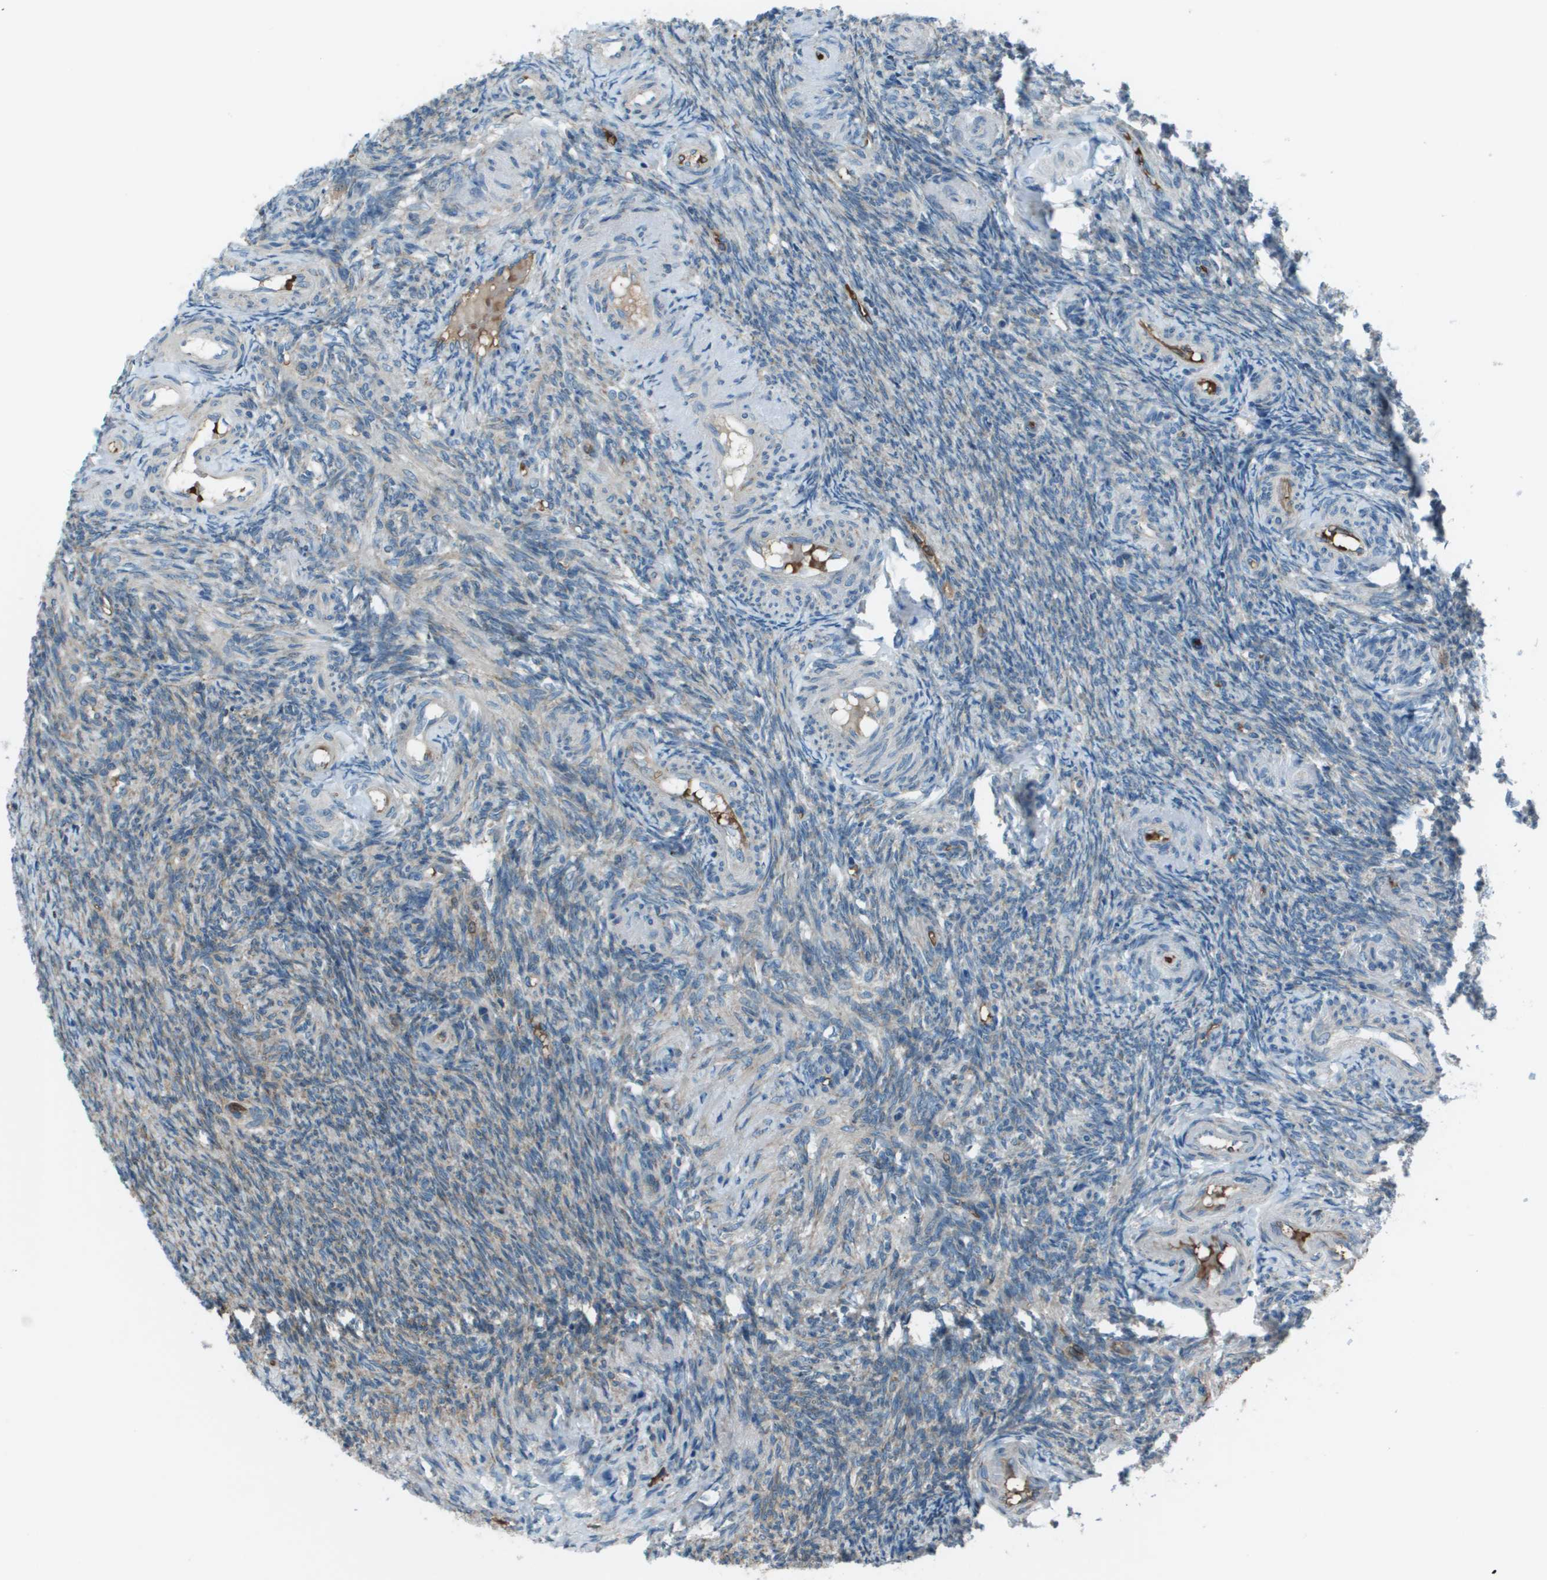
{"staining": {"intensity": "moderate", "quantity": ">75%", "location": "cytoplasmic/membranous"}, "tissue": "ovary", "cell_type": "Follicle cells", "image_type": "normal", "snomed": [{"axis": "morphology", "description": "Normal tissue, NOS"}, {"axis": "topography", "description": "Ovary"}], "caption": "Immunohistochemical staining of benign human ovary demonstrates >75% levels of moderate cytoplasmic/membranous protein positivity in approximately >75% of follicle cells.", "gene": "UTS2", "patient": {"sex": "female", "age": 41}}